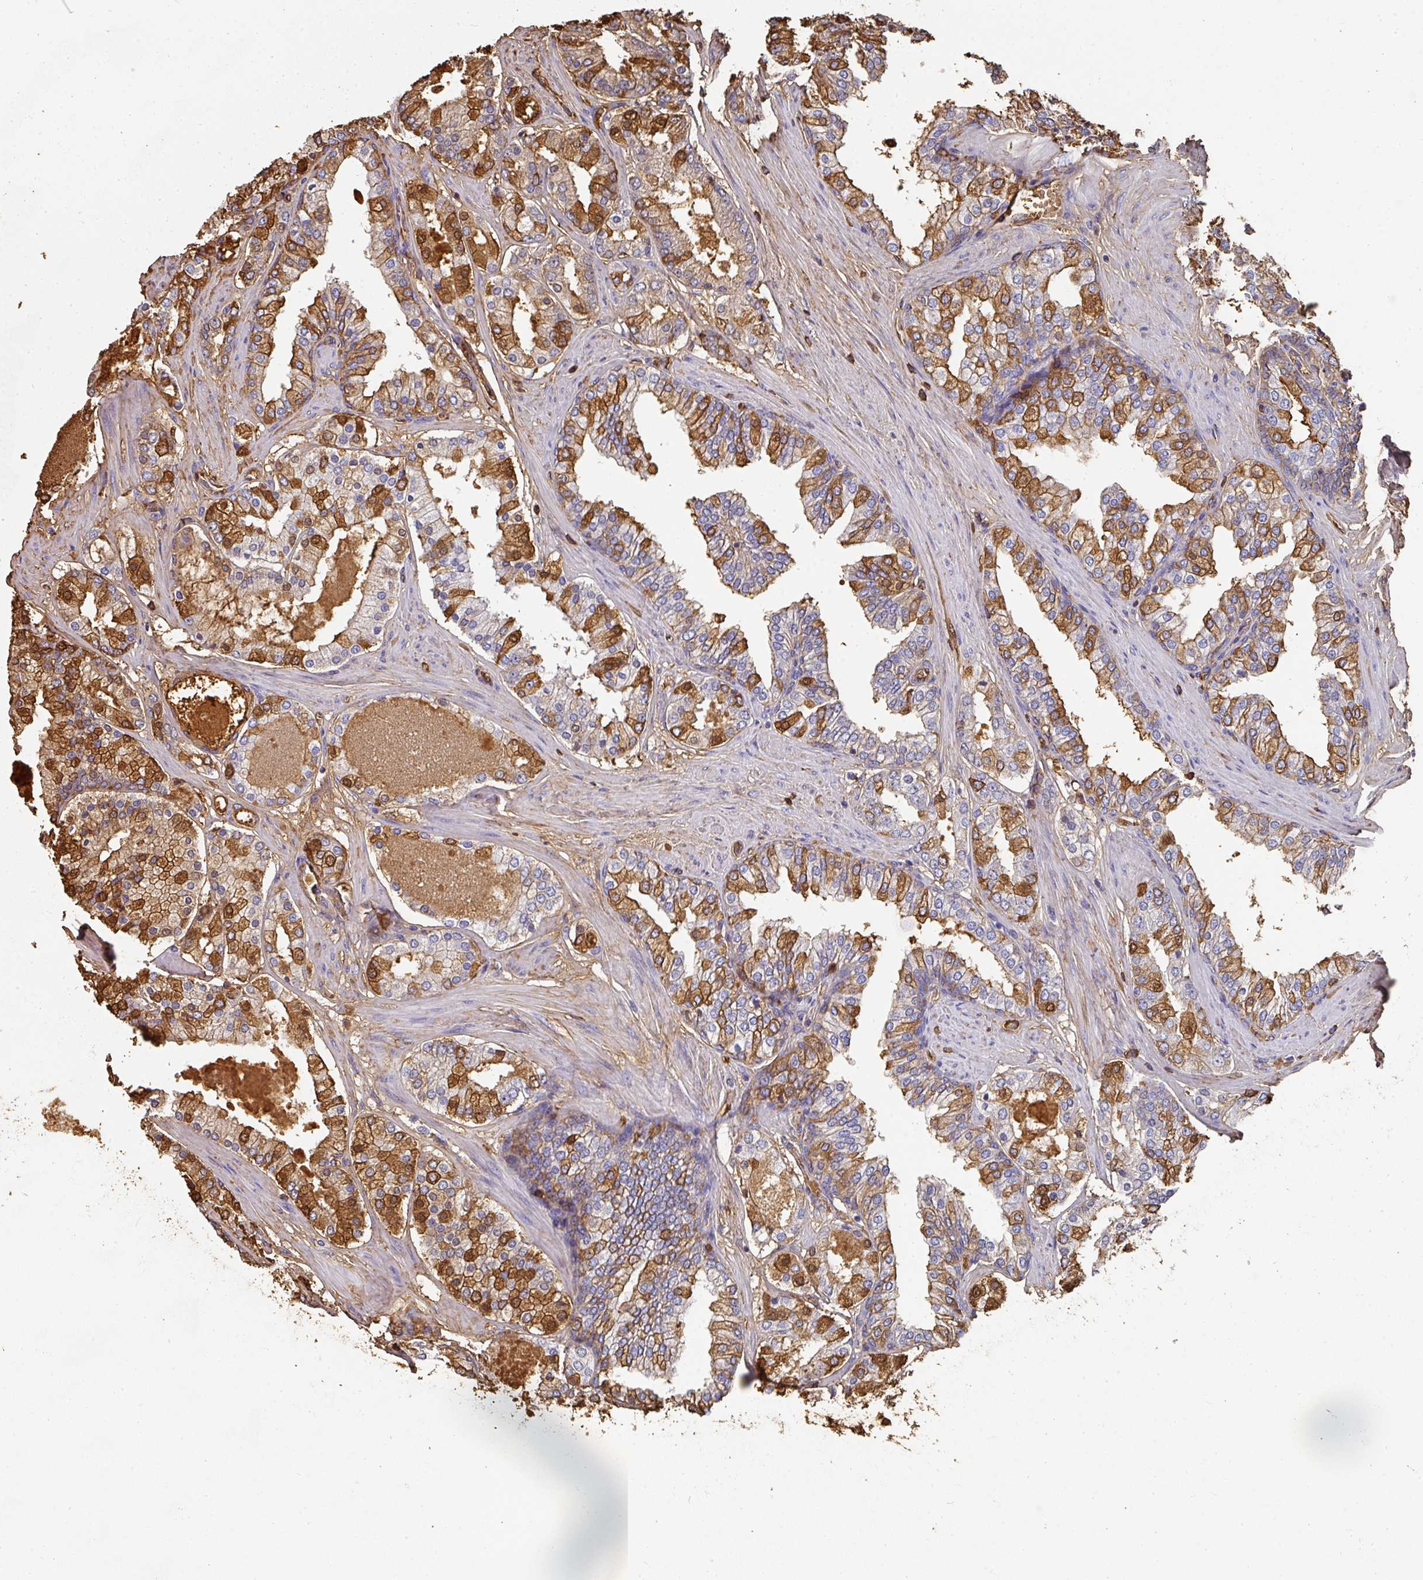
{"staining": {"intensity": "strong", "quantity": "25%-75%", "location": "cytoplasmic/membranous"}, "tissue": "prostate cancer", "cell_type": "Tumor cells", "image_type": "cancer", "snomed": [{"axis": "morphology", "description": "Adenocarcinoma, Low grade"}, {"axis": "topography", "description": "Prostate"}], "caption": "Protein staining reveals strong cytoplasmic/membranous positivity in approximately 25%-75% of tumor cells in prostate cancer.", "gene": "ALB", "patient": {"sex": "male", "age": 42}}